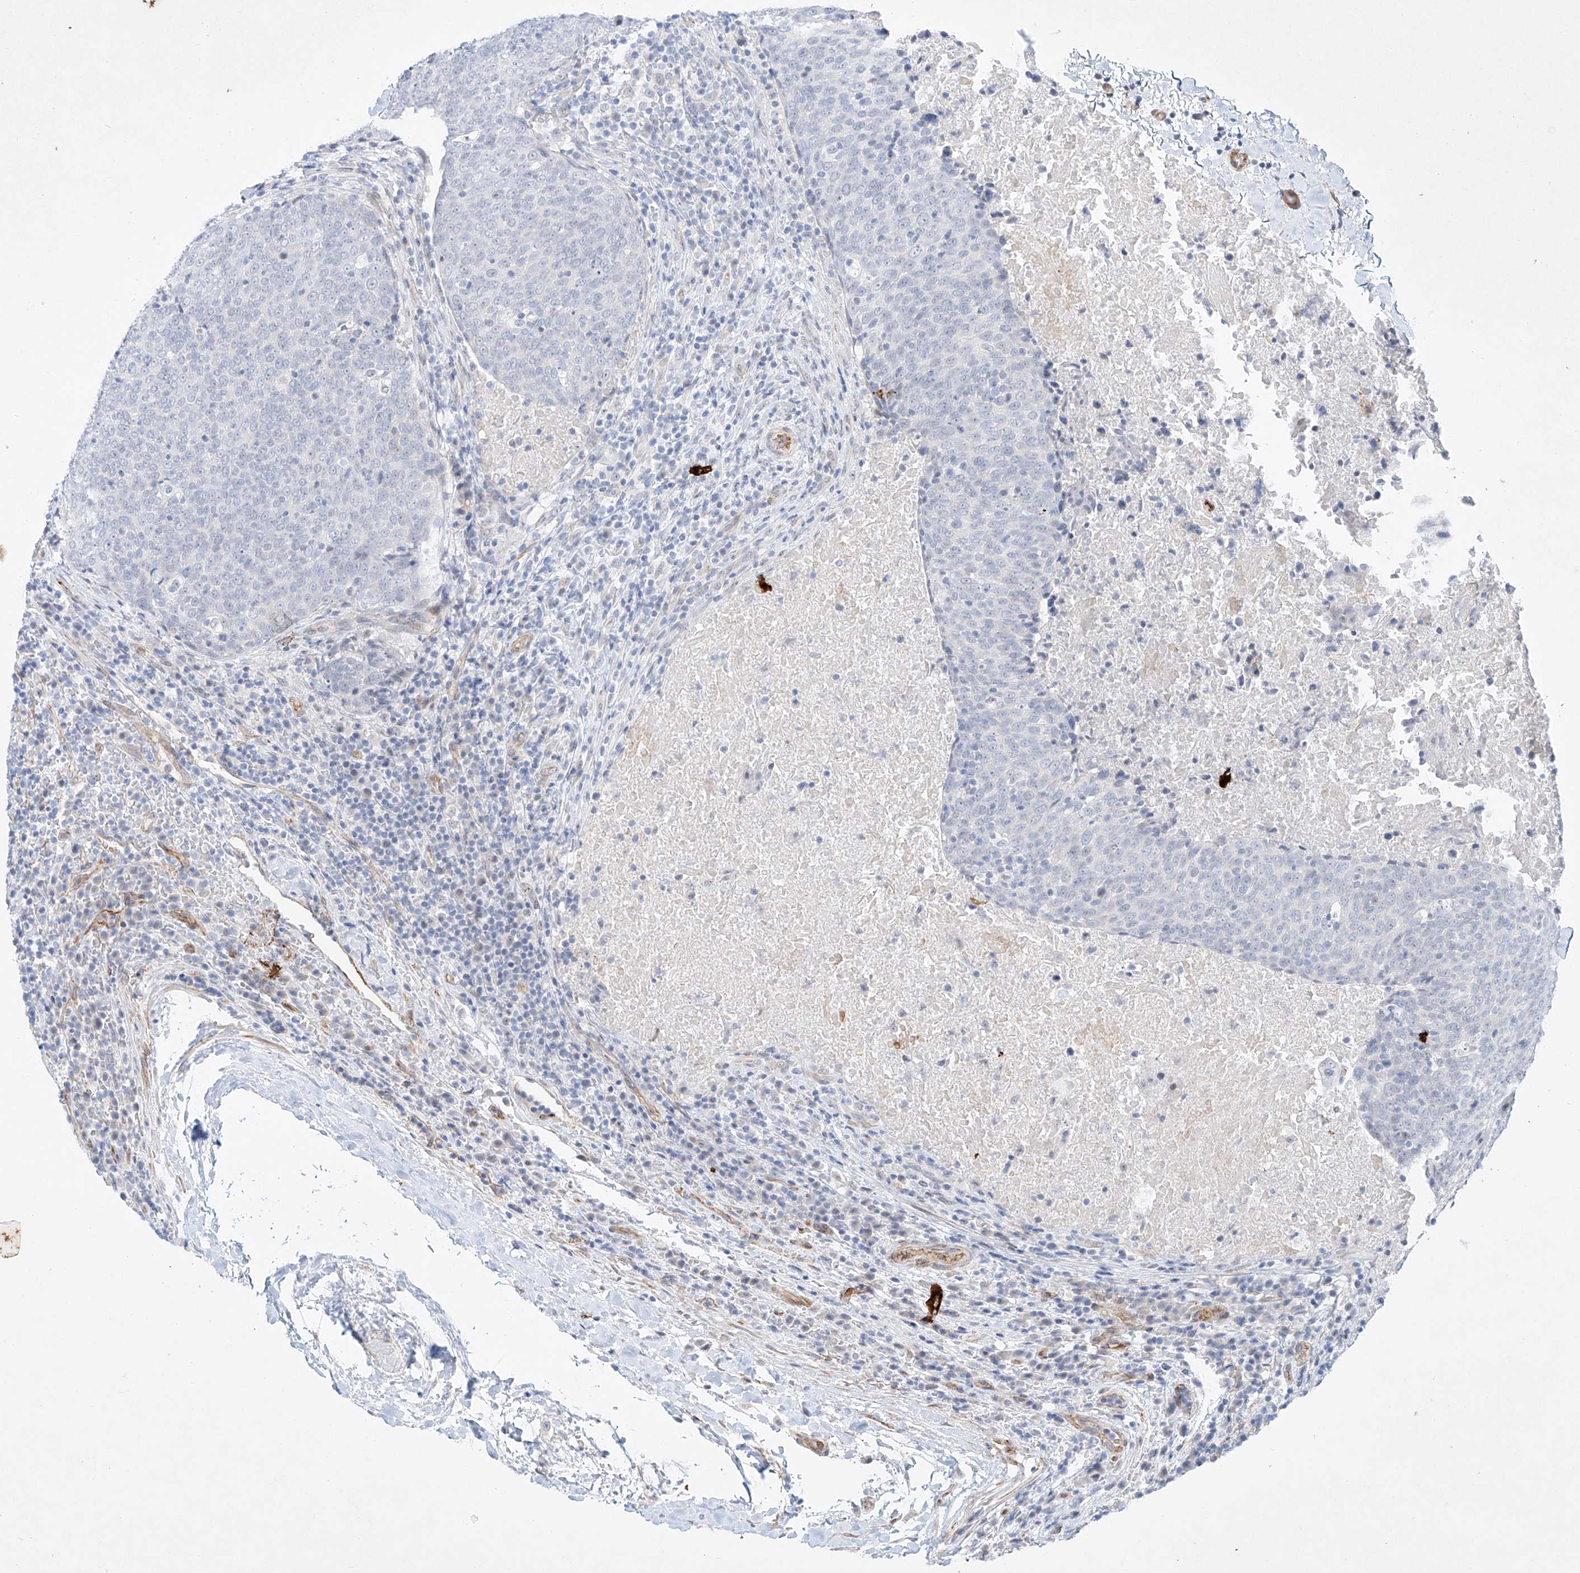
{"staining": {"intensity": "negative", "quantity": "none", "location": "none"}, "tissue": "head and neck cancer", "cell_type": "Tumor cells", "image_type": "cancer", "snomed": [{"axis": "morphology", "description": "Squamous cell carcinoma, NOS"}, {"axis": "morphology", "description": "Squamous cell carcinoma, metastatic, NOS"}, {"axis": "topography", "description": "Lymph node"}, {"axis": "topography", "description": "Head-Neck"}], "caption": "Tumor cells show no significant protein positivity in head and neck cancer (metastatic squamous cell carcinoma).", "gene": "REEP2", "patient": {"sex": "male", "age": 62}}